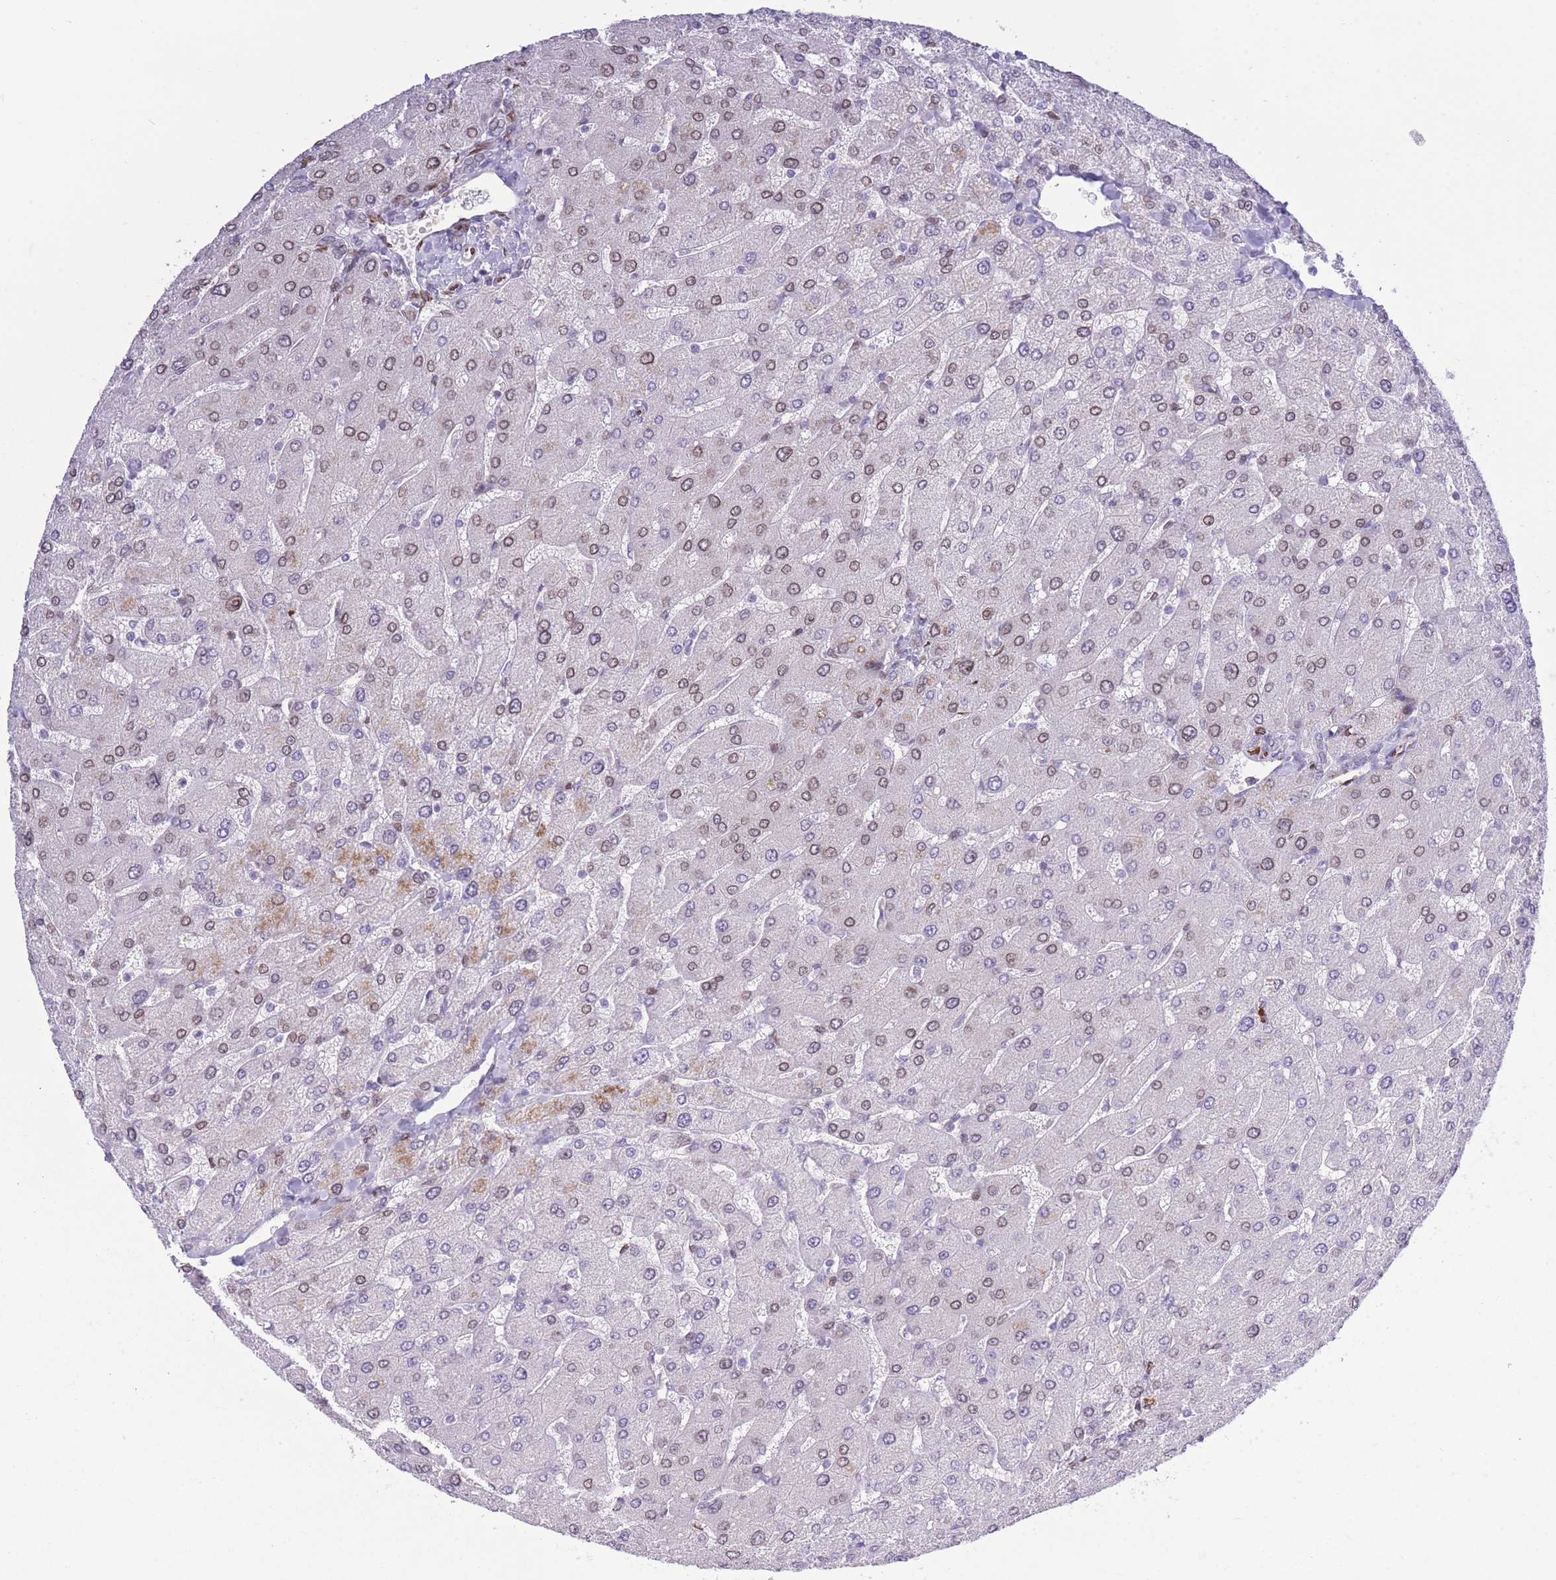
{"staining": {"intensity": "negative", "quantity": "none", "location": "none"}, "tissue": "liver", "cell_type": "Cholangiocytes", "image_type": "normal", "snomed": [{"axis": "morphology", "description": "Normal tissue, NOS"}, {"axis": "topography", "description": "Liver"}], "caption": "The micrograph reveals no staining of cholangiocytes in normal liver. Brightfield microscopy of immunohistochemistry (IHC) stained with DAB (brown) and hematoxylin (blue), captured at high magnification.", "gene": "PDHA1", "patient": {"sex": "male", "age": 55}}